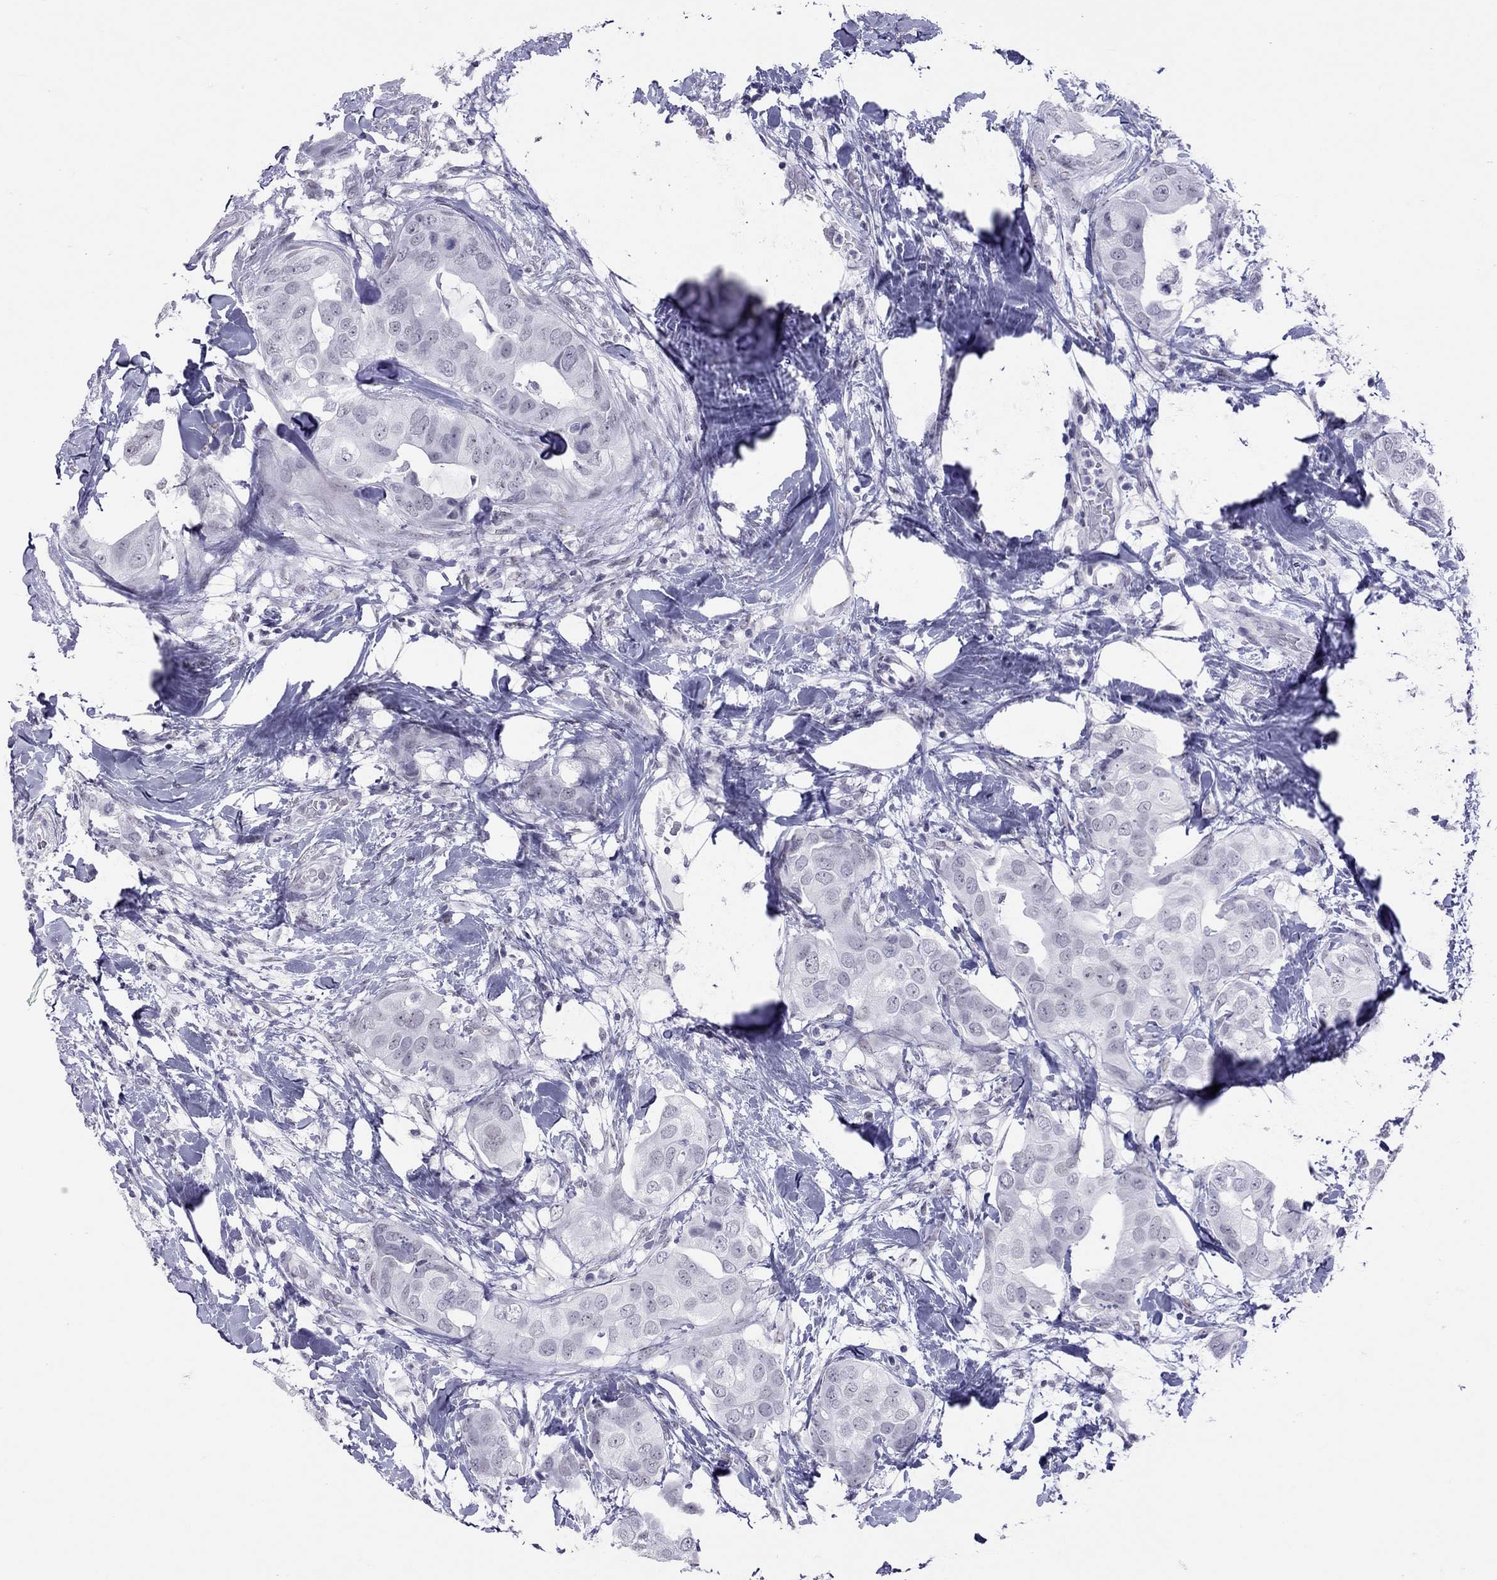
{"staining": {"intensity": "negative", "quantity": "none", "location": "none"}, "tissue": "breast cancer", "cell_type": "Tumor cells", "image_type": "cancer", "snomed": [{"axis": "morphology", "description": "Normal tissue, NOS"}, {"axis": "morphology", "description": "Duct carcinoma"}, {"axis": "topography", "description": "Breast"}], "caption": "Tumor cells are negative for protein expression in human breast infiltrating ductal carcinoma.", "gene": "JHY", "patient": {"sex": "female", "age": 40}}